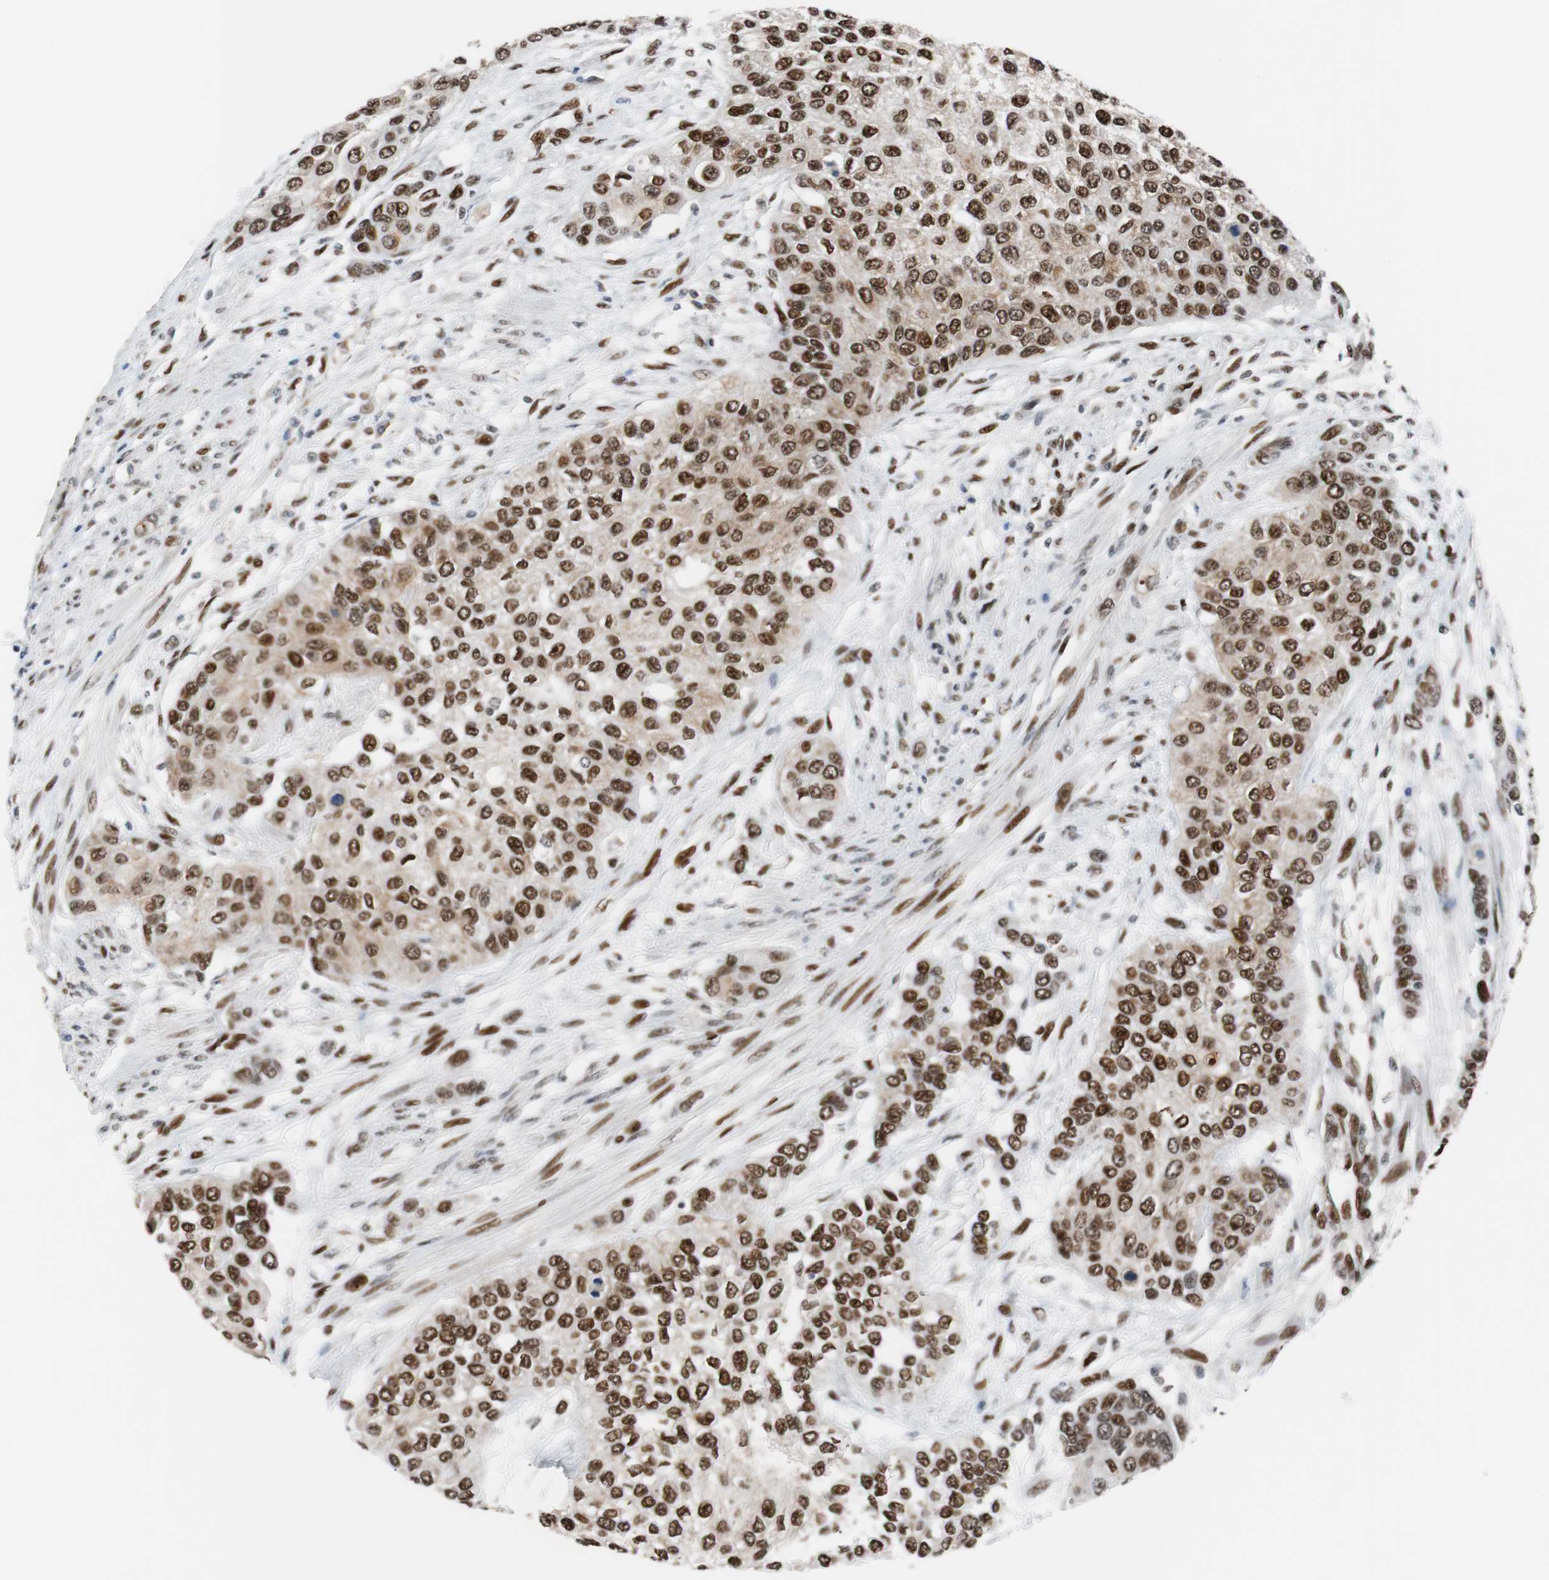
{"staining": {"intensity": "strong", "quantity": ">75%", "location": "nuclear"}, "tissue": "urothelial cancer", "cell_type": "Tumor cells", "image_type": "cancer", "snomed": [{"axis": "morphology", "description": "Urothelial carcinoma, High grade"}, {"axis": "topography", "description": "Urinary bladder"}], "caption": "High-grade urothelial carcinoma was stained to show a protein in brown. There is high levels of strong nuclear staining in about >75% of tumor cells. The protein is shown in brown color, while the nuclei are stained blue.", "gene": "NBL1", "patient": {"sex": "female", "age": 56}}